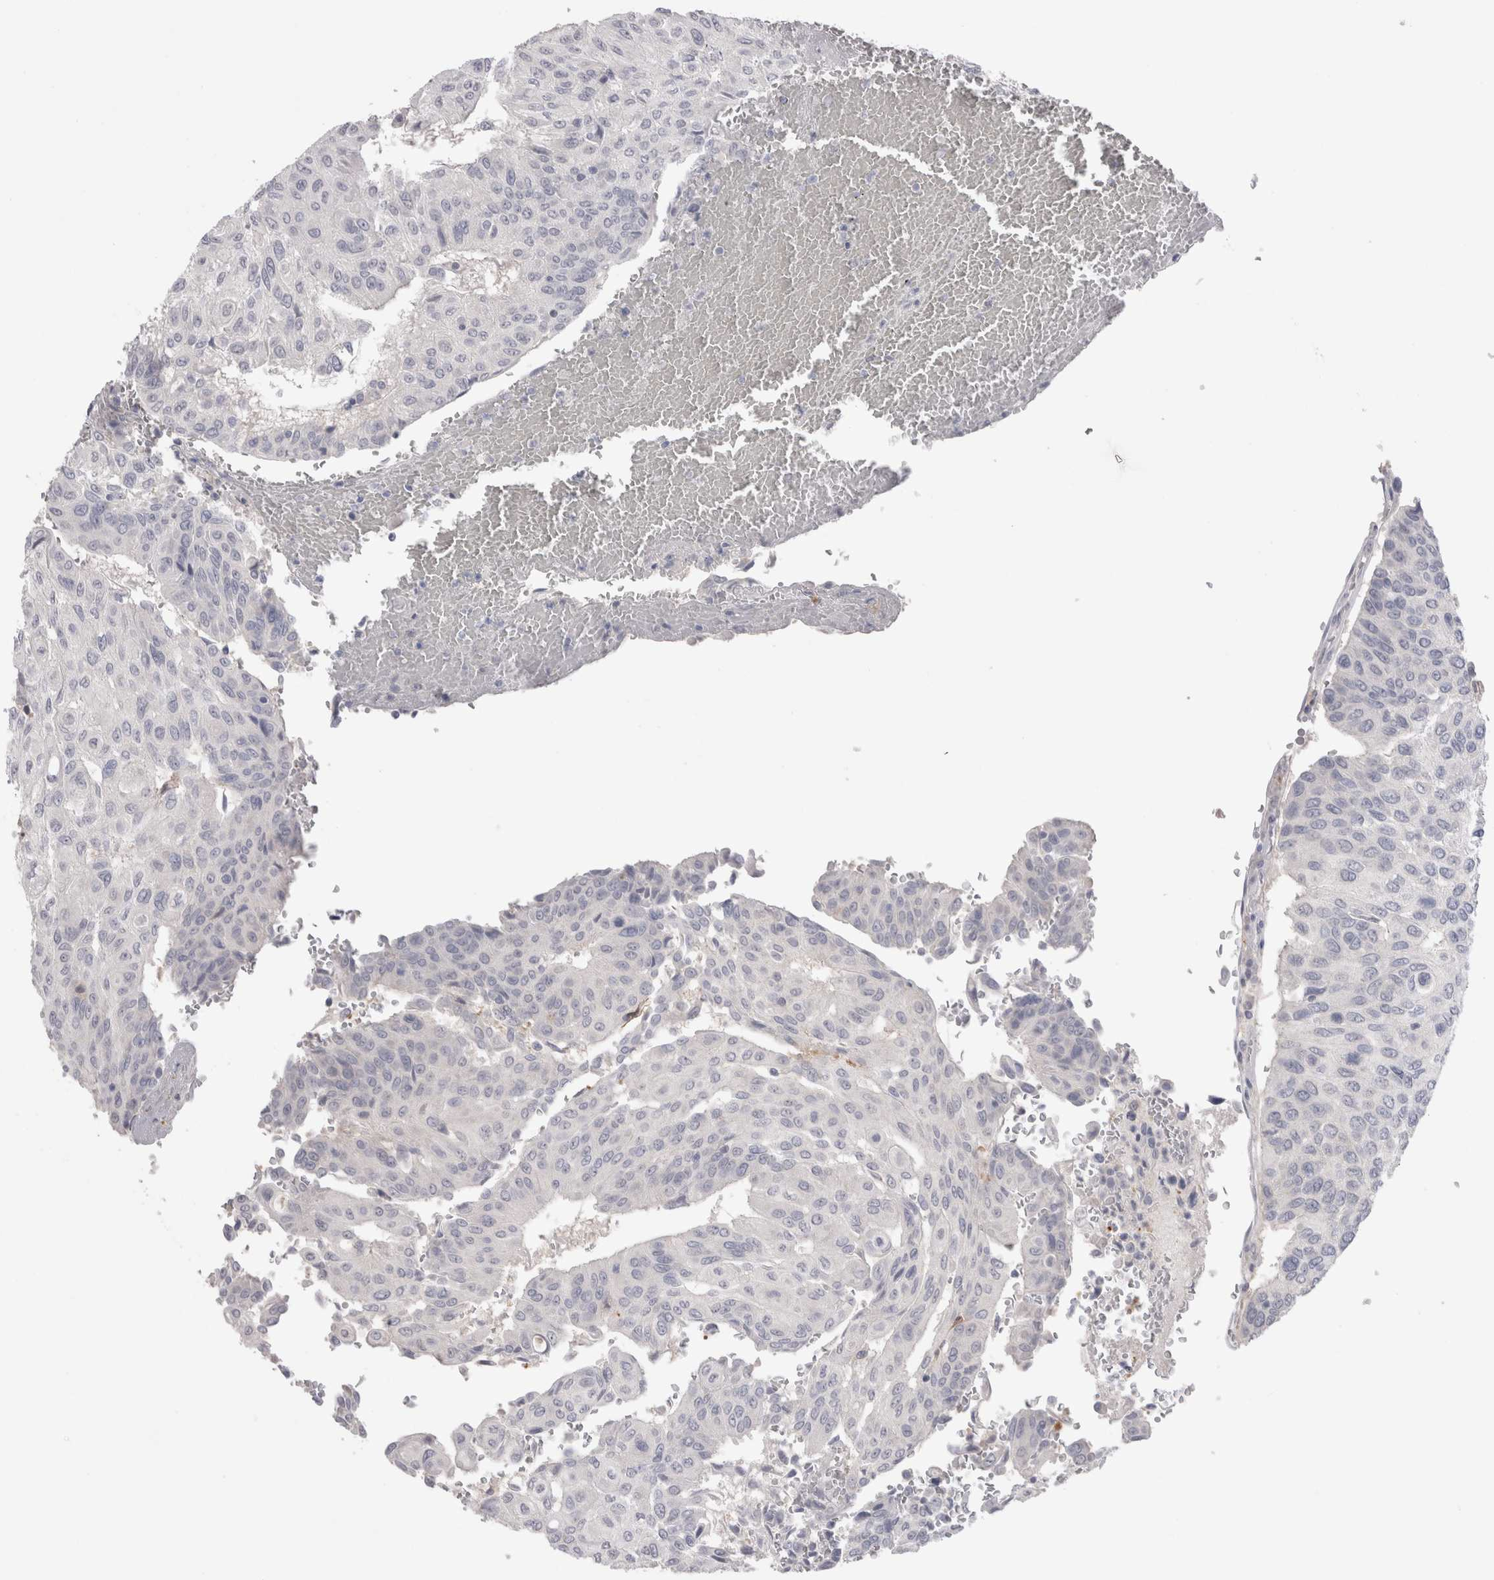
{"staining": {"intensity": "negative", "quantity": "none", "location": "none"}, "tissue": "urothelial cancer", "cell_type": "Tumor cells", "image_type": "cancer", "snomed": [{"axis": "morphology", "description": "Urothelial carcinoma, High grade"}, {"axis": "topography", "description": "Urinary bladder"}], "caption": "Protein analysis of urothelial cancer displays no significant staining in tumor cells.", "gene": "SUCNR1", "patient": {"sex": "male", "age": 66}}